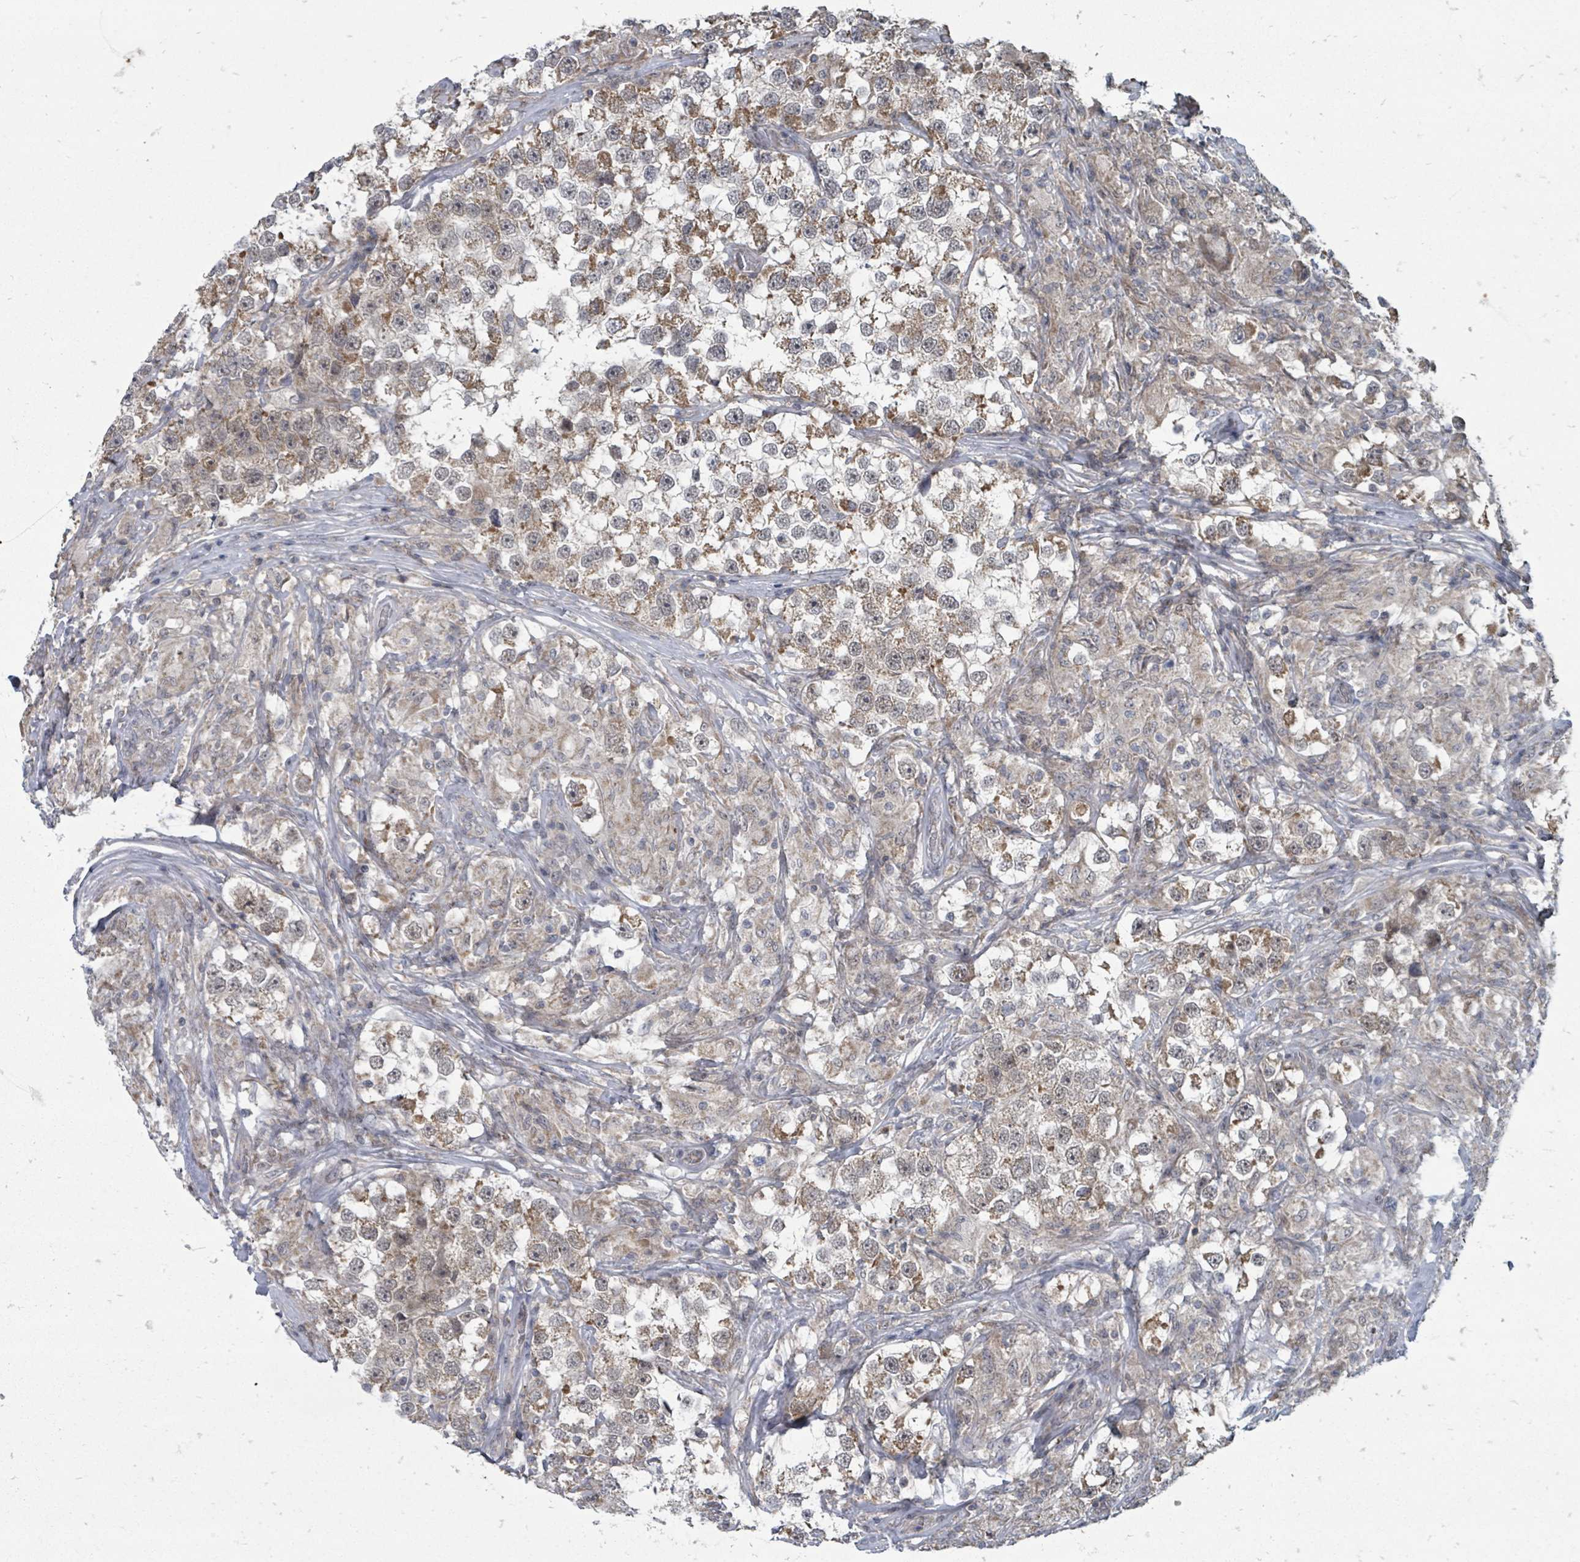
{"staining": {"intensity": "moderate", "quantity": "25%-75%", "location": "cytoplasmic/membranous"}, "tissue": "testis cancer", "cell_type": "Tumor cells", "image_type": "cancer", "snomed": [{"axis": "morphology", "description": "Seminoma, NOS"}, {"axis": "topography", "description": "Testis"}], "caption": "Tumor cells reveal medium levels of moderate cytoplasmic/membranous expression in approximately 25%-75% of cells in human testis cancer (seminoma). (DAB = brown stain, brightfield microscopy at high magnification).", "gene": "MAGOHB", "patient": {"sex": "male", "age": 46}}